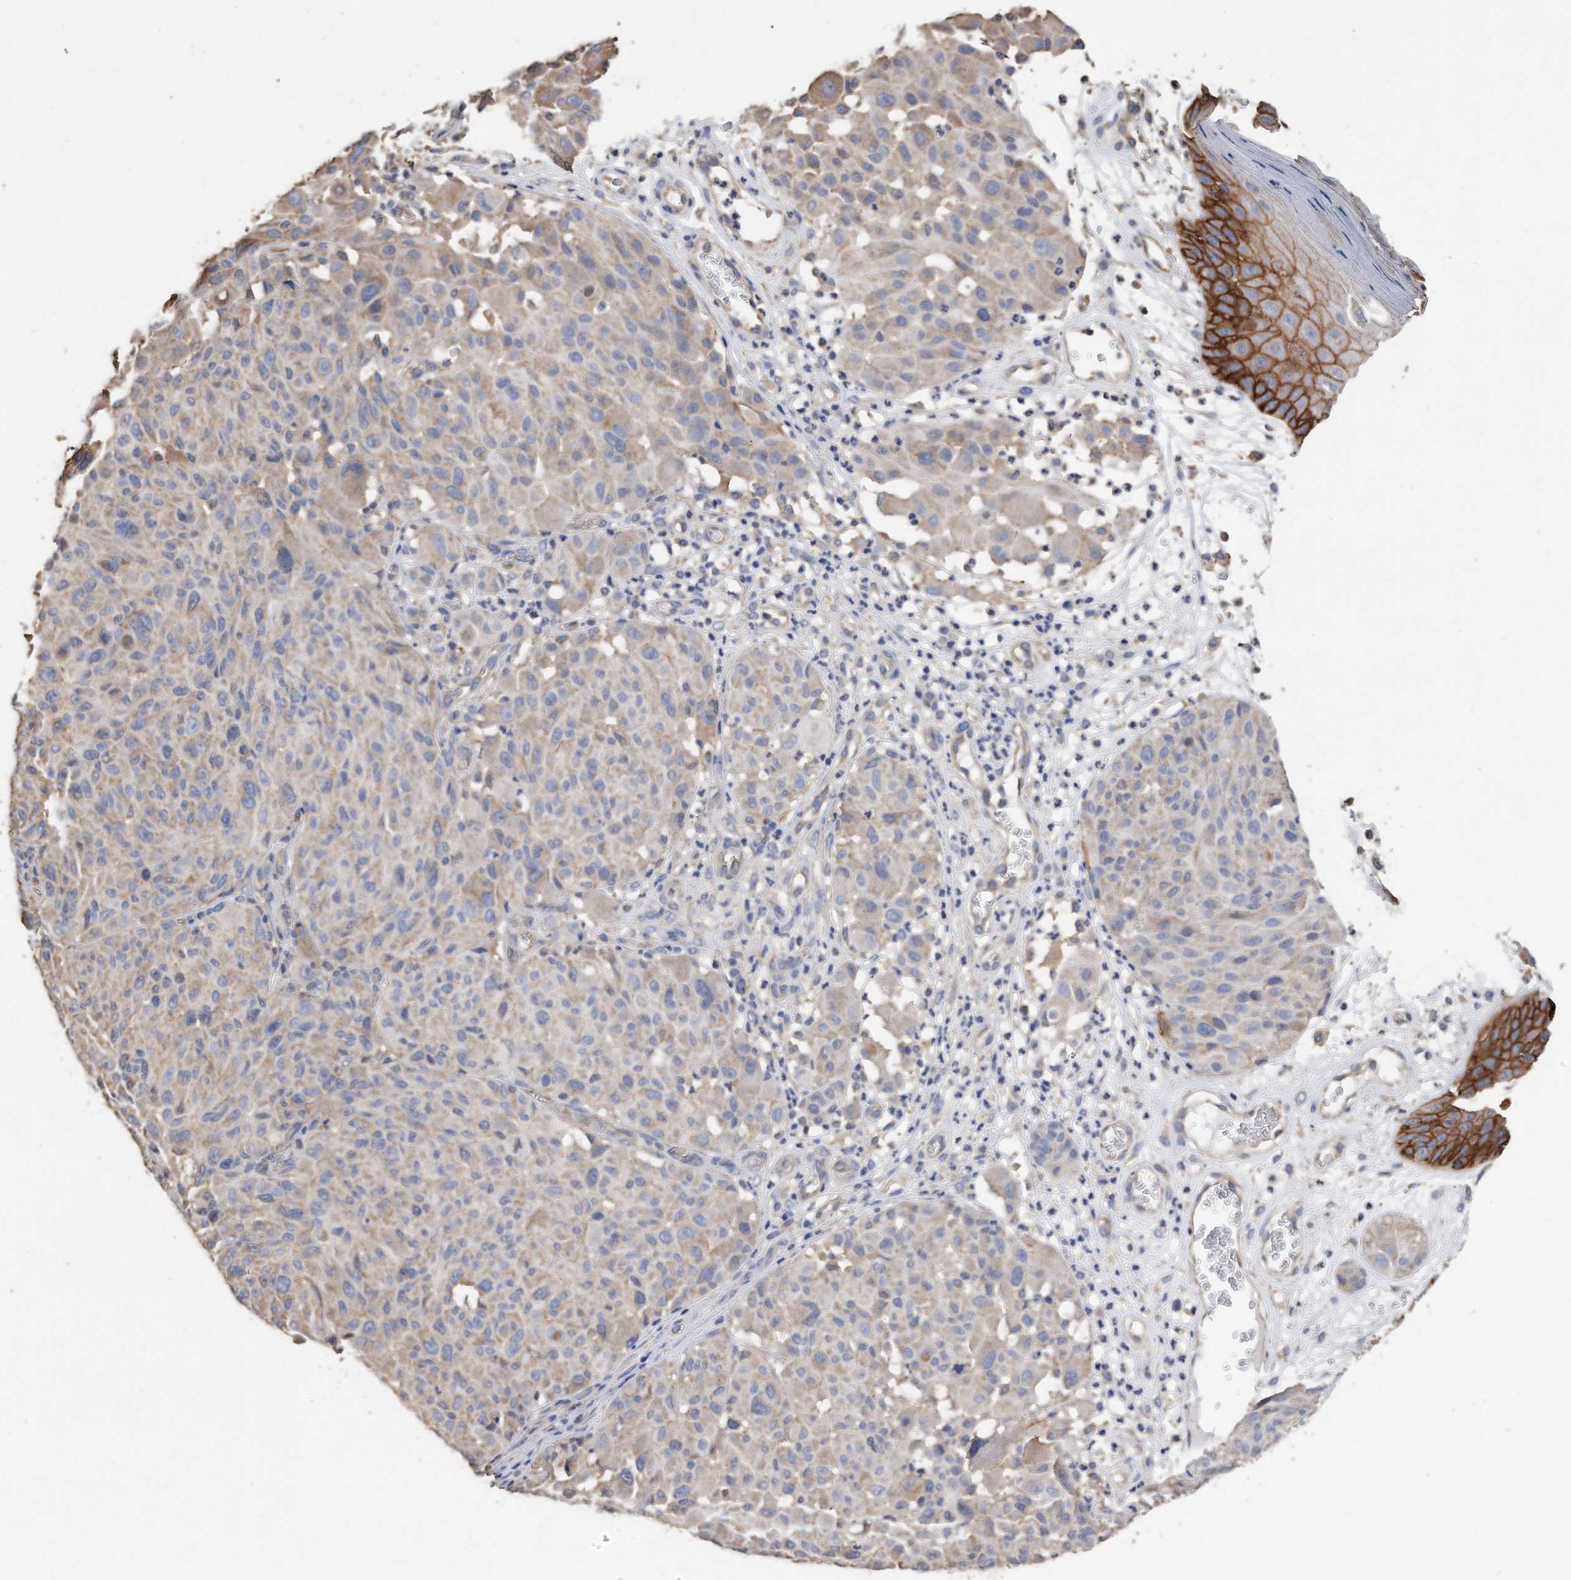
{"staining": {"intensity": "weak", "quantity": "<25%", "location": "cytoplasmic/membranous"}, "tissue": "melanoma", "cell_type": "Tumor cells", "image_type": "cancer", "snomed": [{"axis": "morphology", "description": "Malignant melanoma, NOS"}, {"axis": "topography", "description": "Skin"}], "caption": "Immunohistochemistry image of malignant melanoma stained for a protein (brown), which exhibits no positivity in tumor cells.", "gene": "CDCP1", "patient": {"sex": "male", "age": 83}}